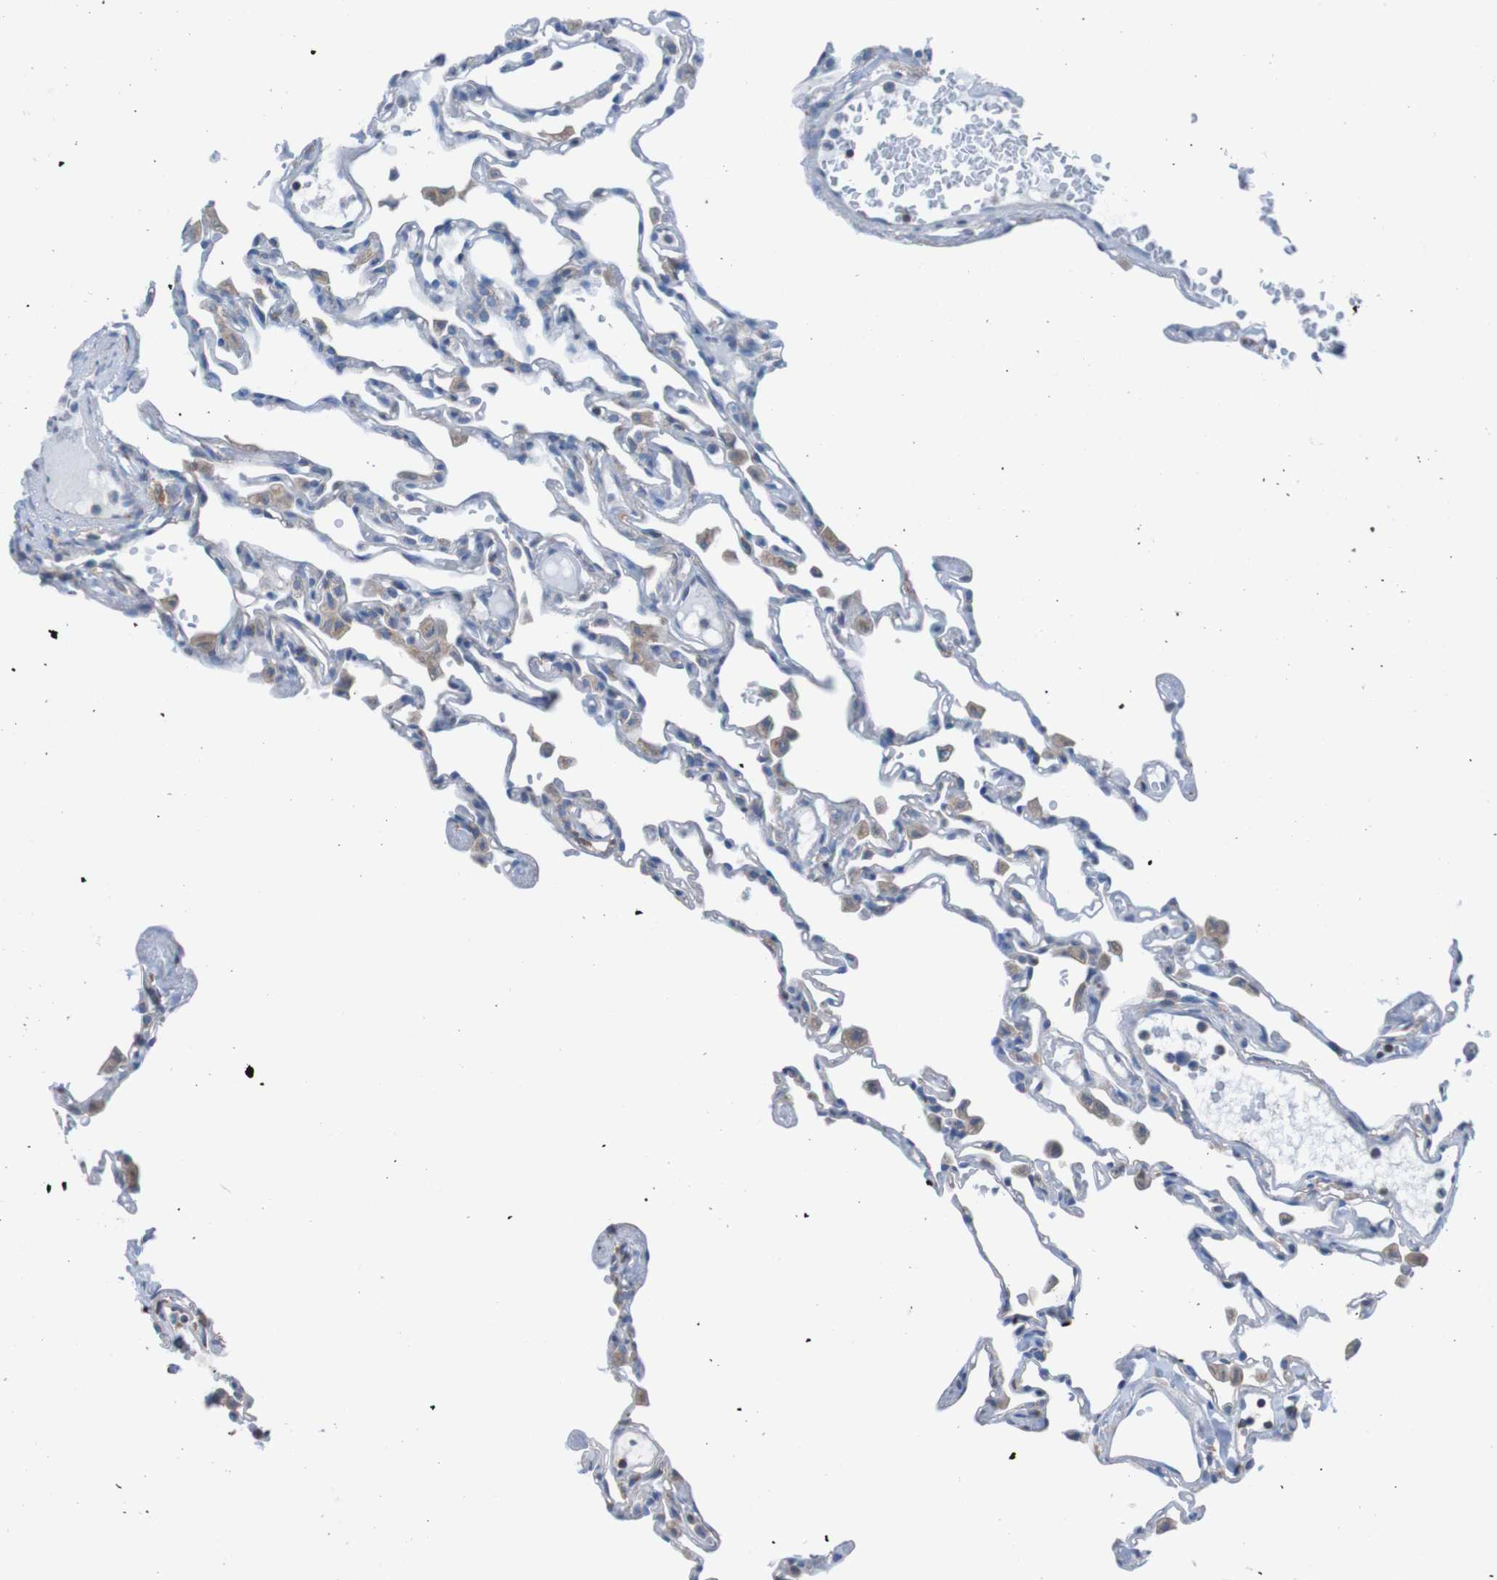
{"staining": {"intensity": "weak", "quantity": "25%-75%", "location": "cytoplasmic/membranous"}, "tissue": "lung", "cell_type": "Alveolar cells", "image_type": "normal", "snomed": [{"axis": "morphology", "description": "Normal tissue, NOS"}, {"axis": "topography", "description": "Lung"}], "caption": "Unremarkable lung demonstrates weak cytoplasmic/membranous expression in about 25%-75% of alveolar cells.", "gene": "MINAR1", "patient": {"sex": "female", "age": 49}}